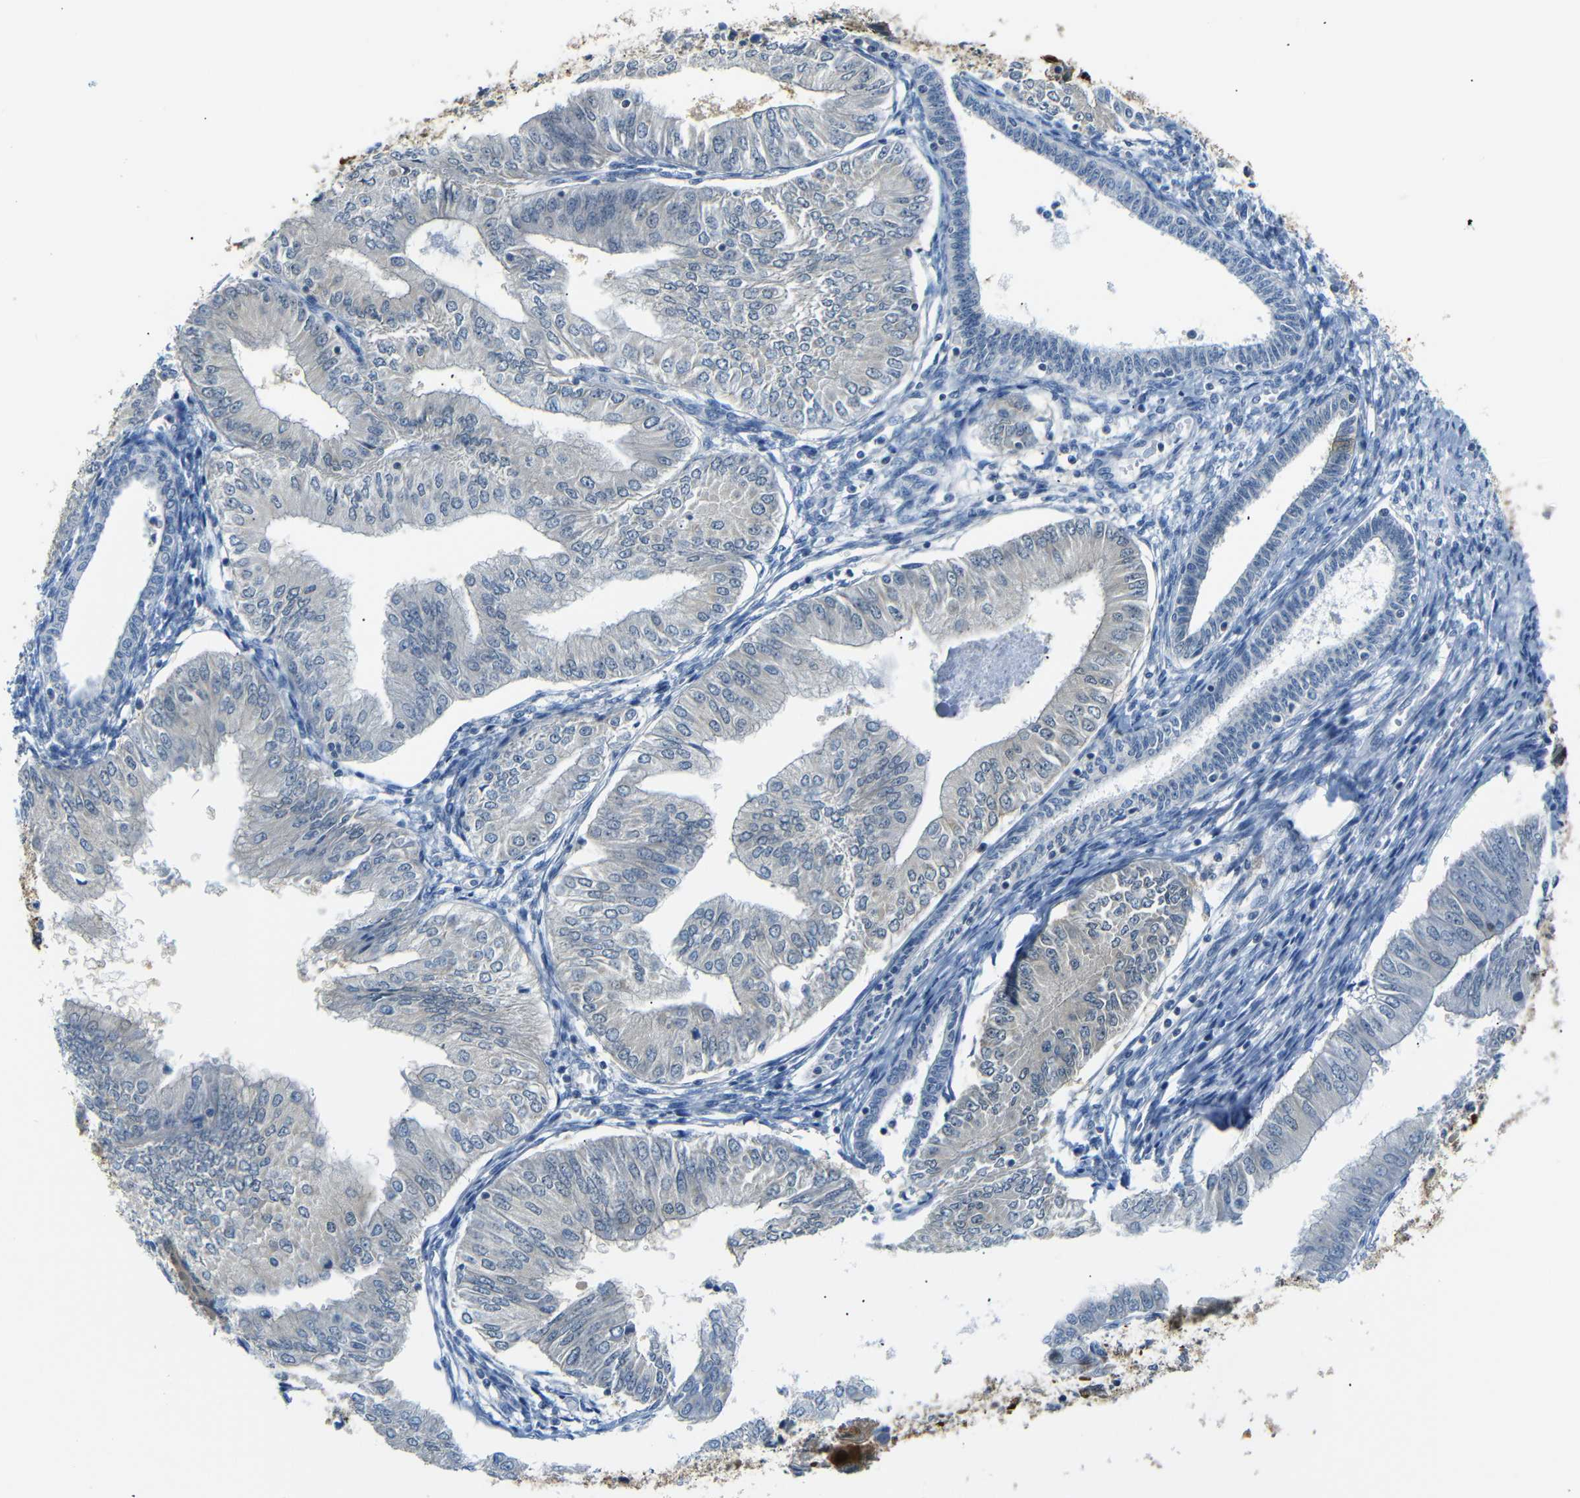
{"staining": {"intensity": "negative", "quantity": "none", "location": "none"}, "tissue": "endometrial cancer", "cell_type": "Tumor cells", "image_type": "cancer", "snomed": [{"axis": "morphology", "description": "Adenocarcinoma, NOS"}, {"axis": "topography", "description": "Endometrium"}], "caption": "Tumor cells show no significant positivity in endometrial cancer.", "gene": "SFN", "patient": {"sex": "female", "age": 53}}